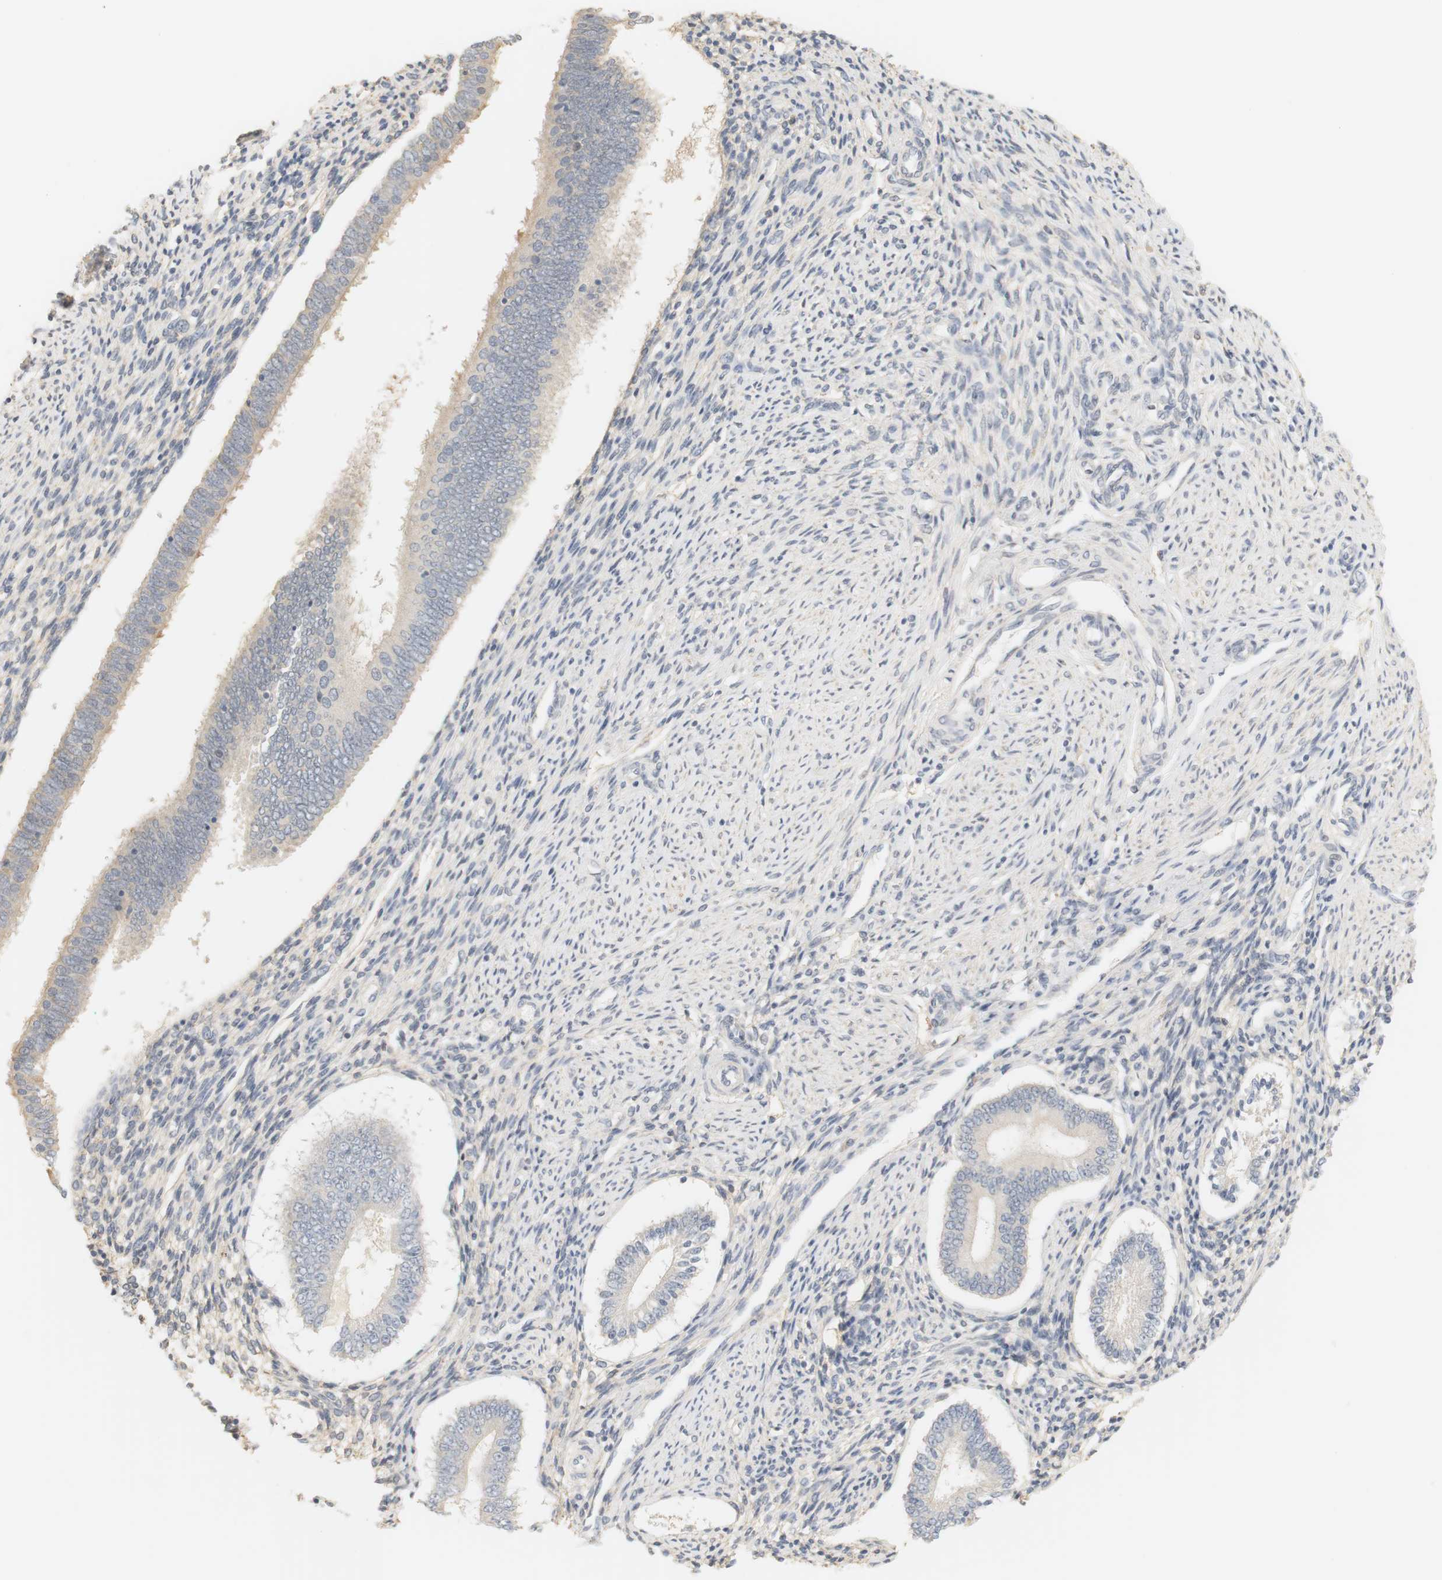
{"staining": {"intensity": "weak", "quantity": "<25%", "location": "cytoplasmic/membranous"}, "tissue": "endometrium", "cell_type": "Cells in endometrial stroma", "image_type": "normal", "snomed": [{"axis": "morphology", "description": "Normal tissue, NOS"}, {"axis": "topography", "description": "Endometrium"}], "caption": "A micrograph of human endometrium is negative for staining in cells in endometrial stroma. (Brightfield microscopy of DAB (3,3'-diaminobenzidine) IHC at high magnification).", "gene": "RTN3", "patient": {"sex": "female", "age": 42}}